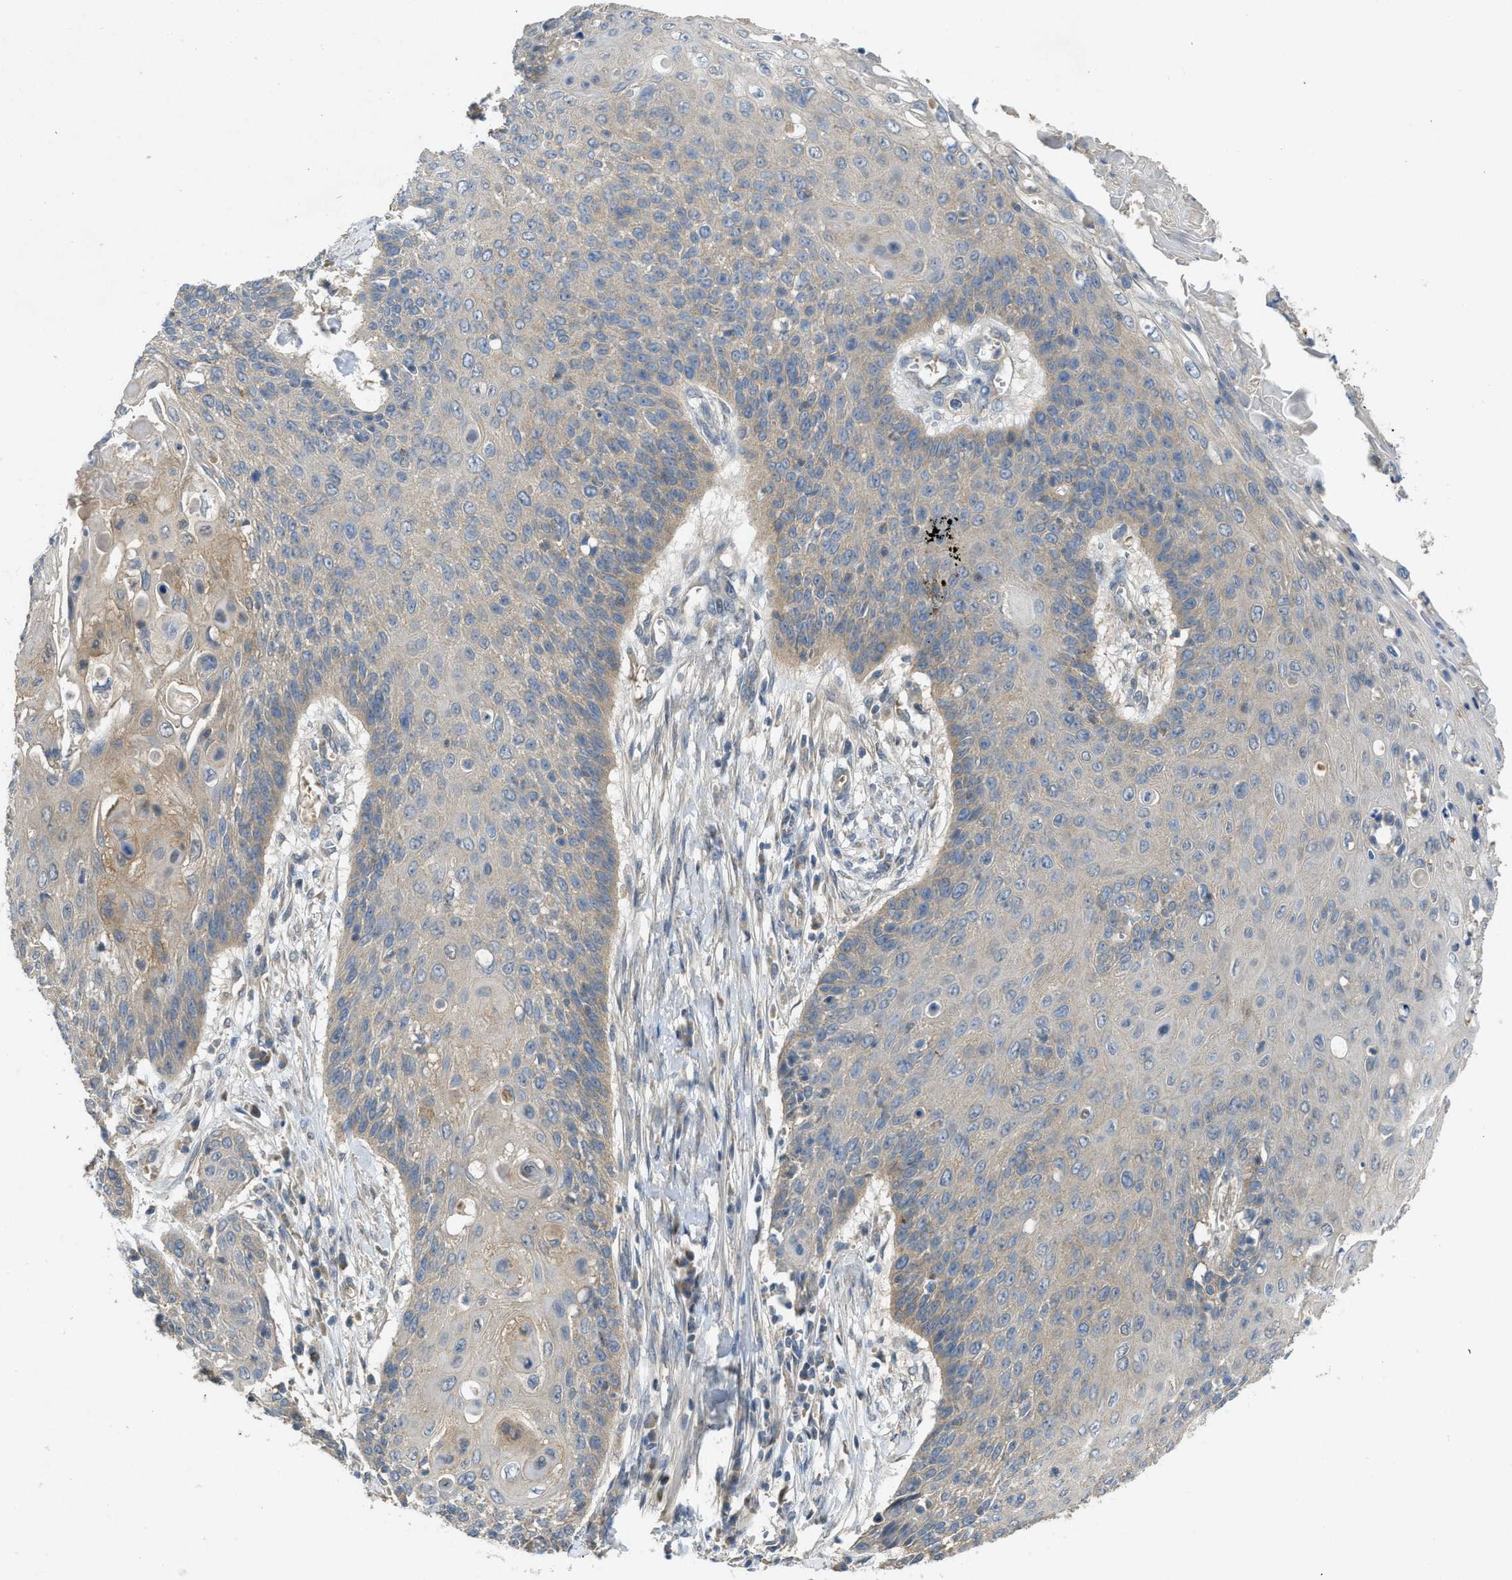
{"staining": {"intensity": "weak", "quantity": "<25%", "location": "cytoplasmic/membranous"}, "tissue": "cervical cancer", "cell_type": "Tumor cells", "image_type": "cancer", "snomed": [{"axis": "morphology", "description": "Squamous cell carcinoma, NOS"}, {"axis": "topography", "description": "Cervix"}], "caption": "Squamous cell carcinoma (cervical) was stained to show a protein in brown. There is no significant staining in tumor cells. (DAB immunohistochemistry visualized using brightfield microscopy, high magnification).", "gene": "PPP3CA", "patient": {"sex": "female", "age": 39}}